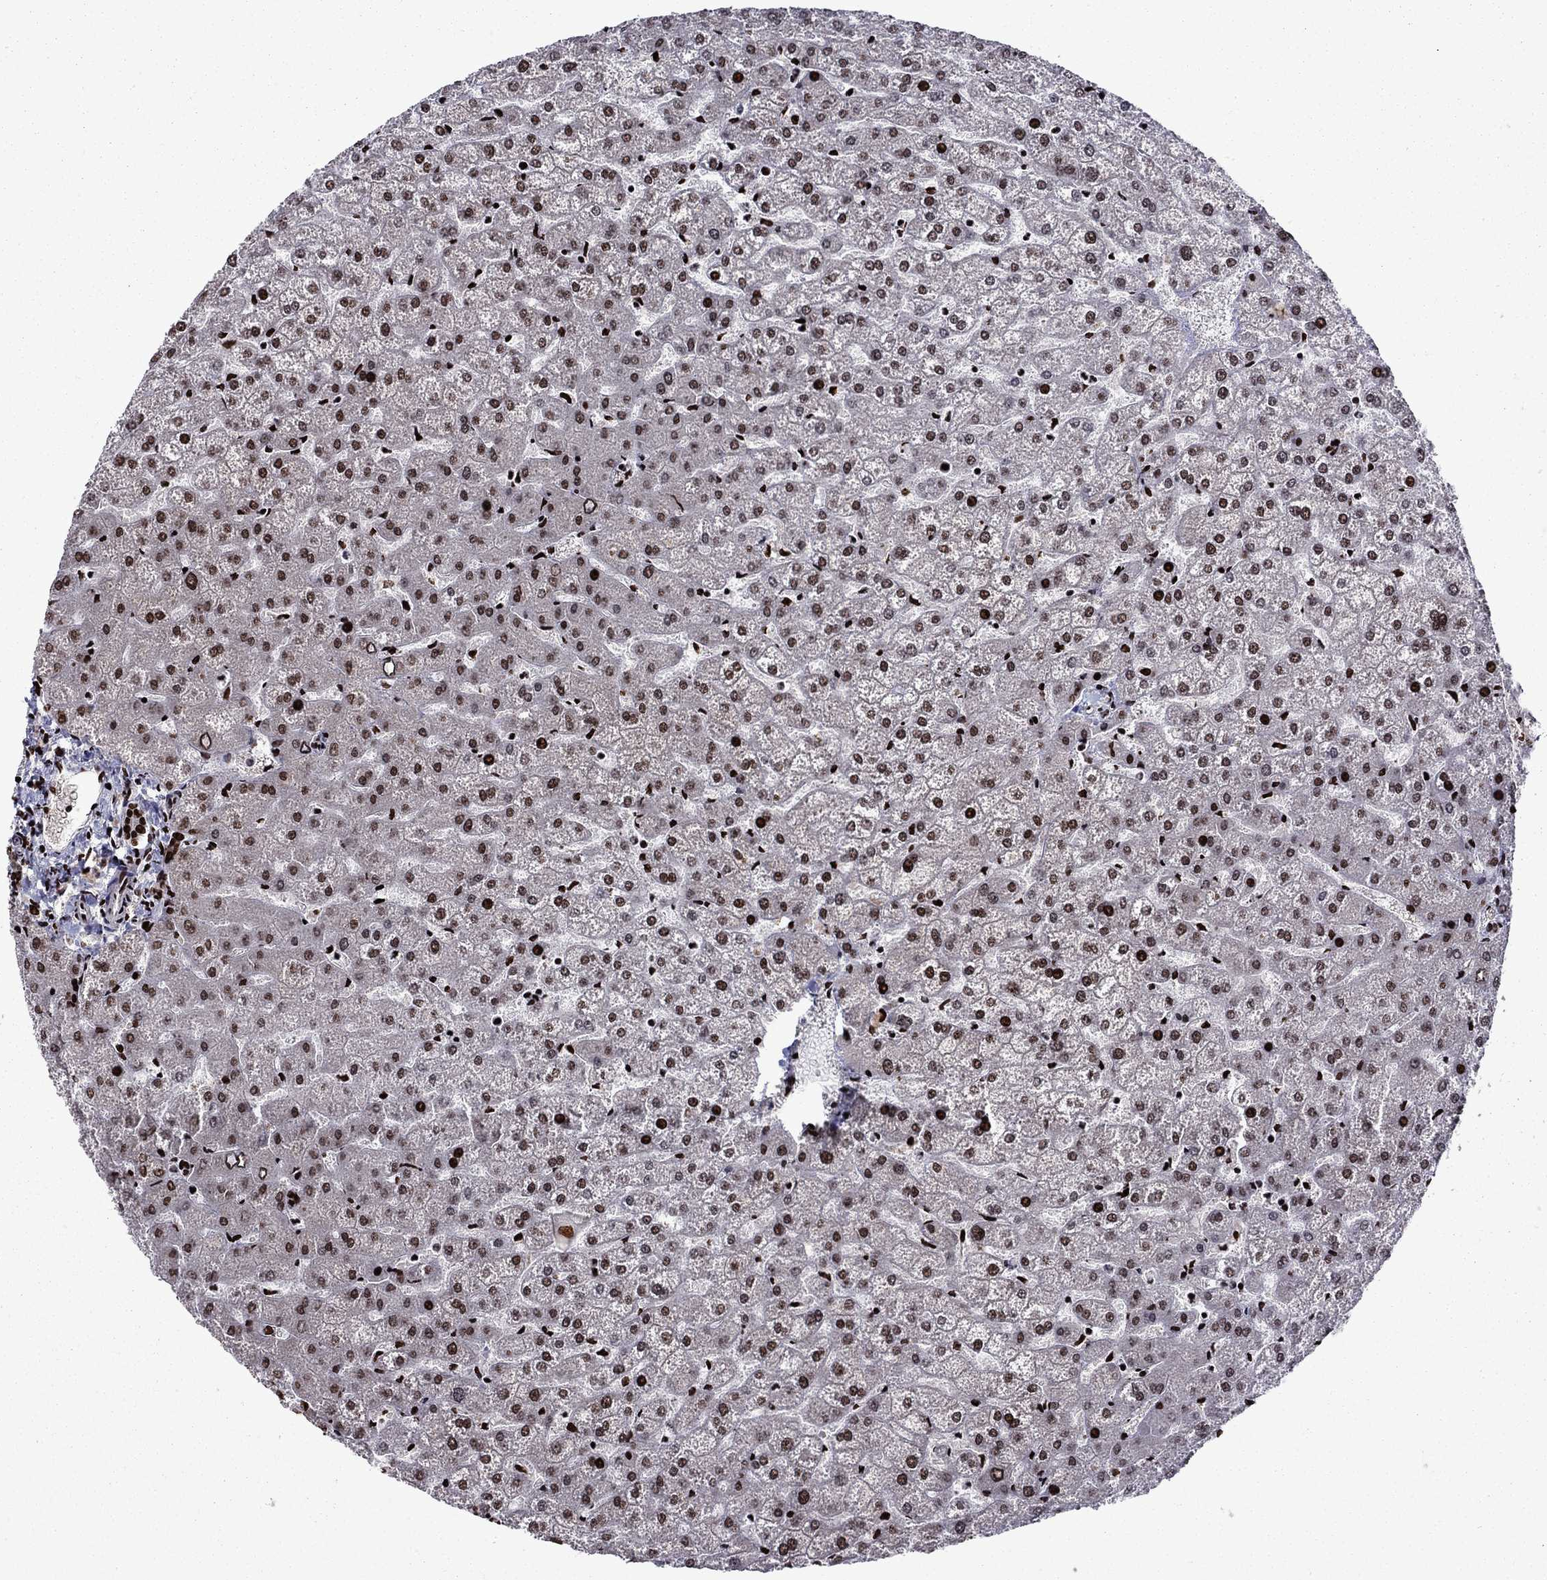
{"staining": {"intensity": "strong", "quantity": ">75%", "location": "nuclear"}, "tissue": "liver", "cell_type": "Cholangiocytes", "image_type": "normal", "snomed": [{"axis": "morphology", "description": "Normal tissue, NOS"}, {"axis": "topography", "description": "Liver"}], "caption": "Immunohistochemistry micrograph of unremarkable human liver stained for a protein (brown), which shows high levels of strong nuclear expression in approximately >75% of cholangiocytes.", "gene": "LIMK1", "patient": {"sex": "female", "age": 32}}